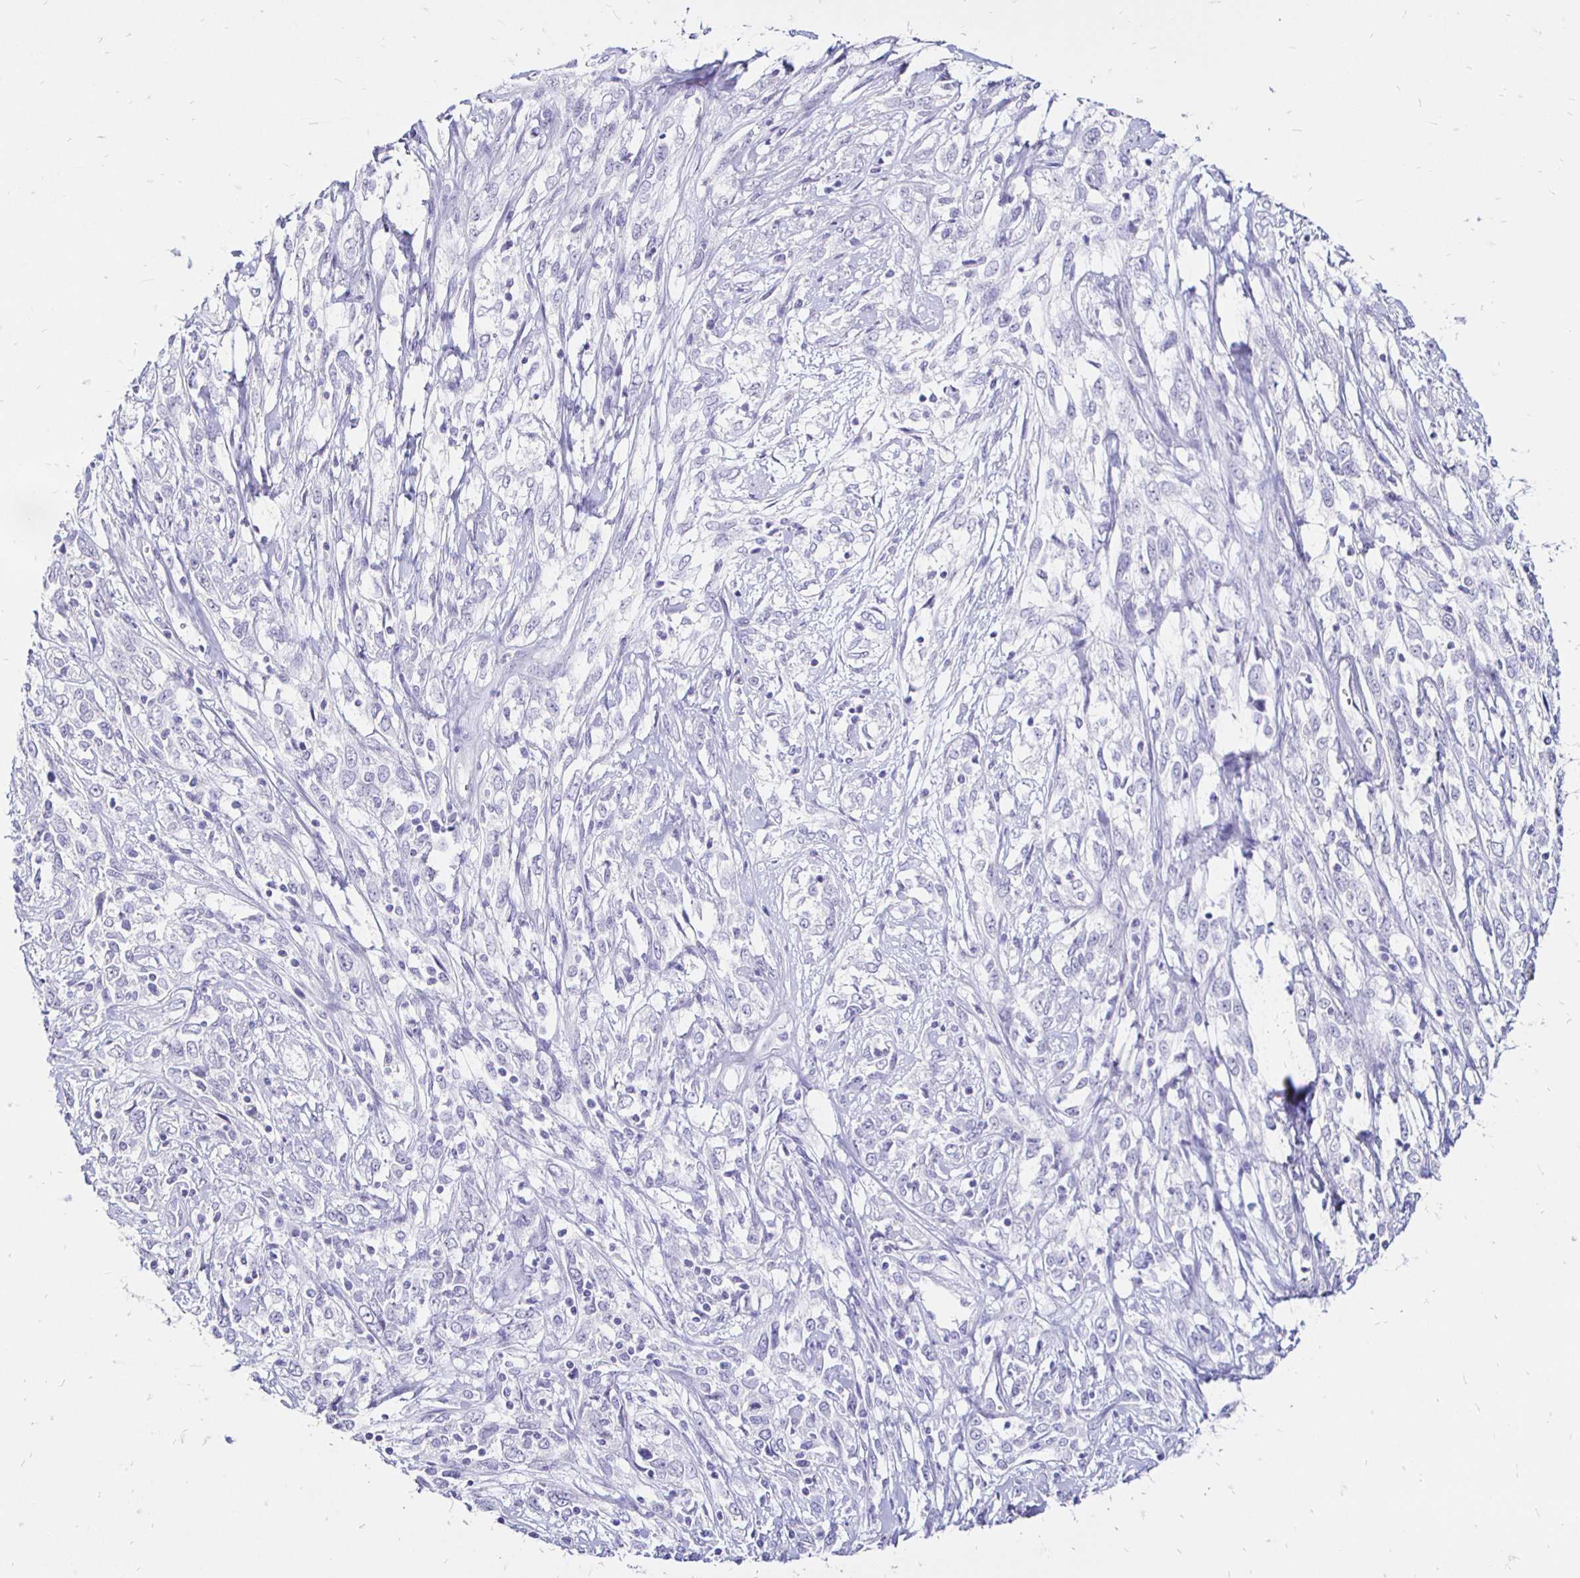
{"staining": {"intensity": "negative", "quantity": "none", "location": "none"}, "tissue": "cervical cancer", "cell_type": "Tumor cells", "image_type": "cancer", "snomed": [{"axis": "morphology", "description": "Adenocarcinoma, NOS"}, {"axis": "topography", "description": "Cervix"}], "caption": "A histopathology image of adenocarcinoma (cervical) stained for a protein shows no brown staining in tumor cells.", "gene": "IRGC", "patient": {"sex": "female", "age": 40}}